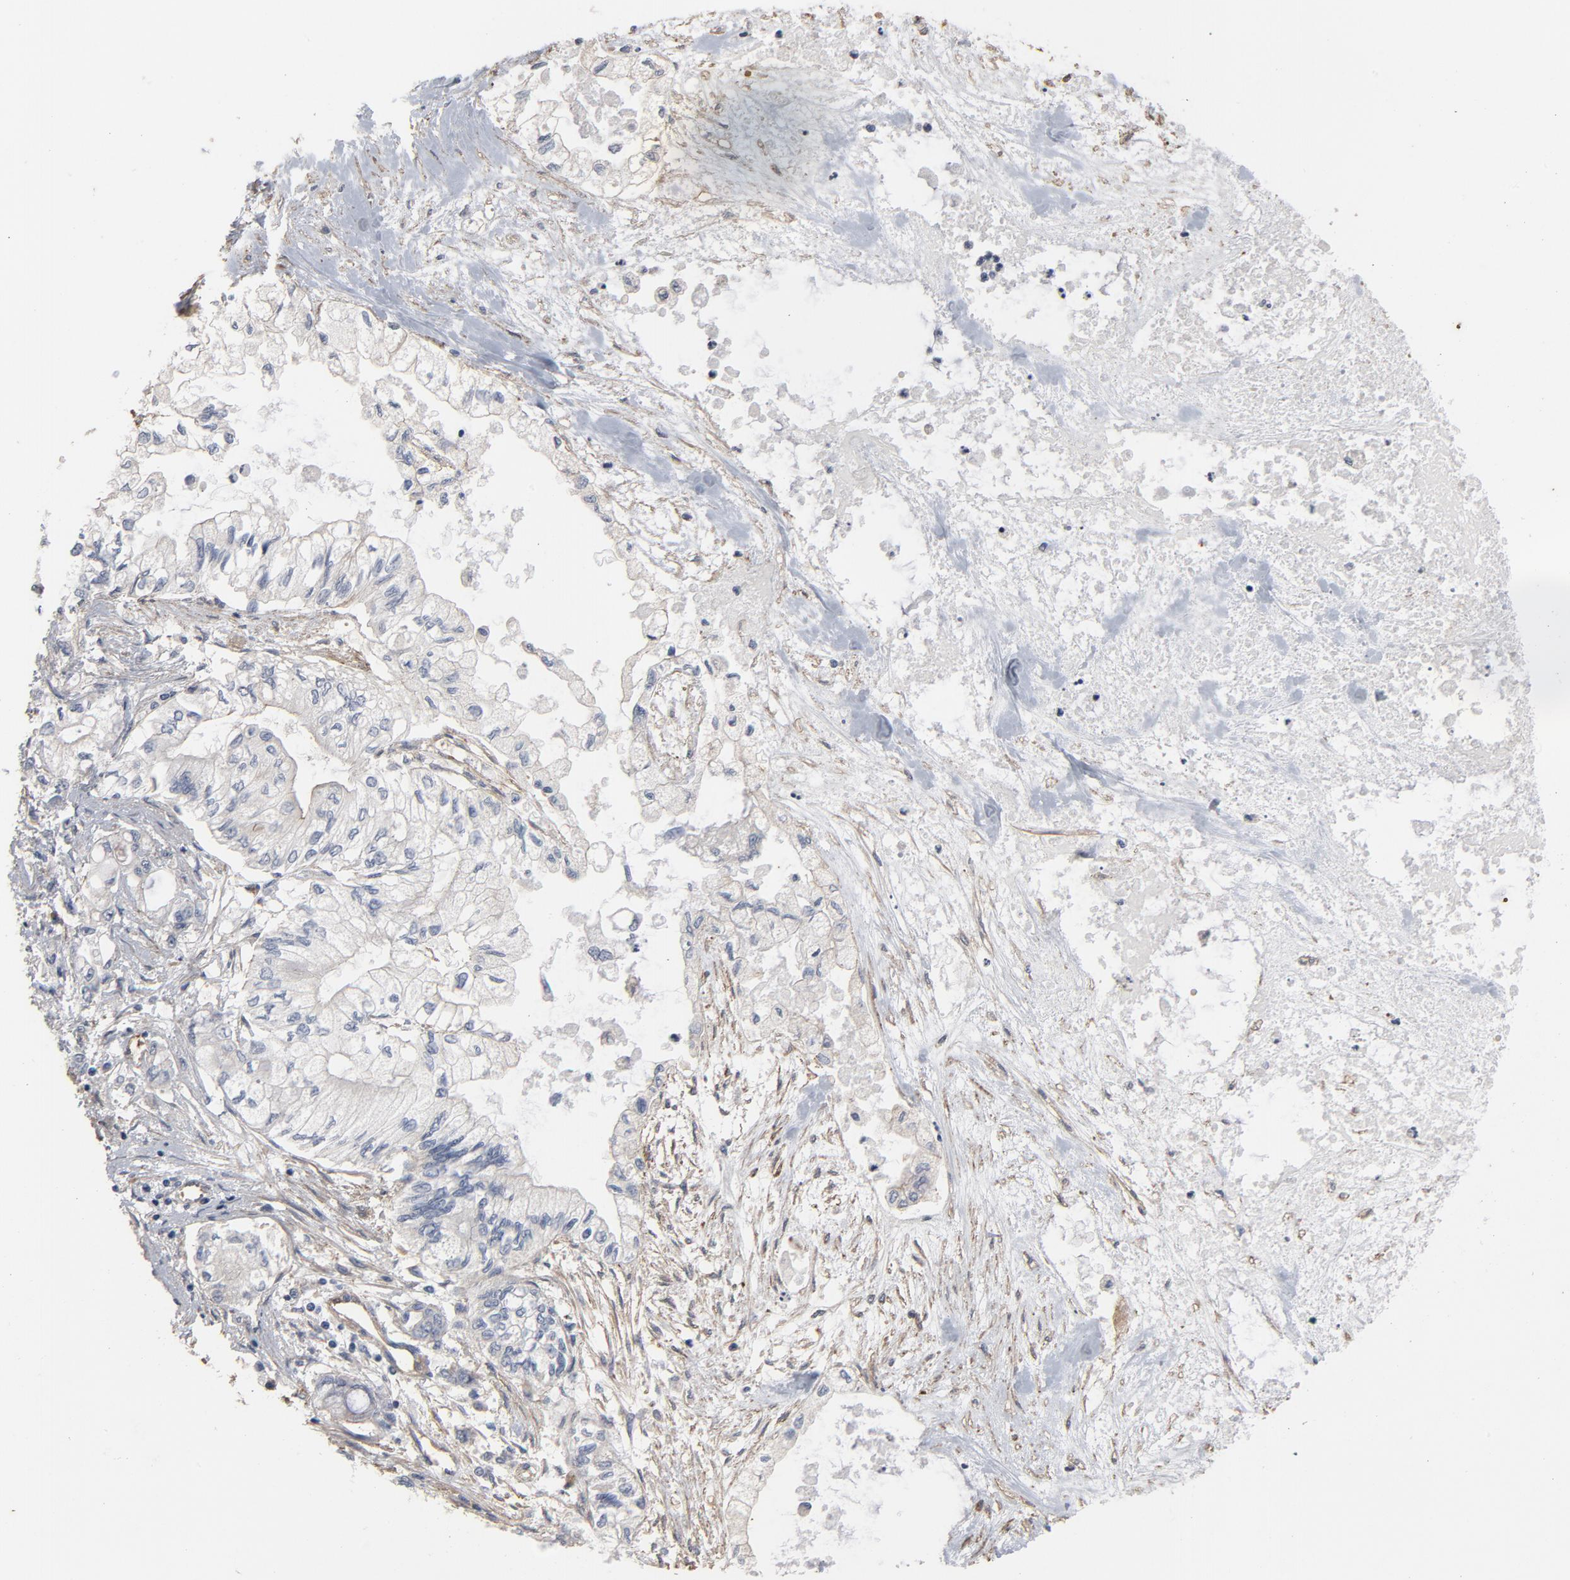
{"staining": {"intensity": "negative", "quantity": "none", "location": "none"}, "tissue": "pancreatic cancer", "cell_type": "Tumor cells", "image_type": "cancer", "snomed": [{"axis": "morphology", "description": "Adenocarcinoma, NOS"}, {"axis": "topography", "description": "Pancreas"}], "caption": "Tumor cells show no significant expression in pancreatic cancer (adenocarcinoma). Nuclei are stained in blue.", "gene": "KDR", "patient": {"sex": "male", "age": 79}}